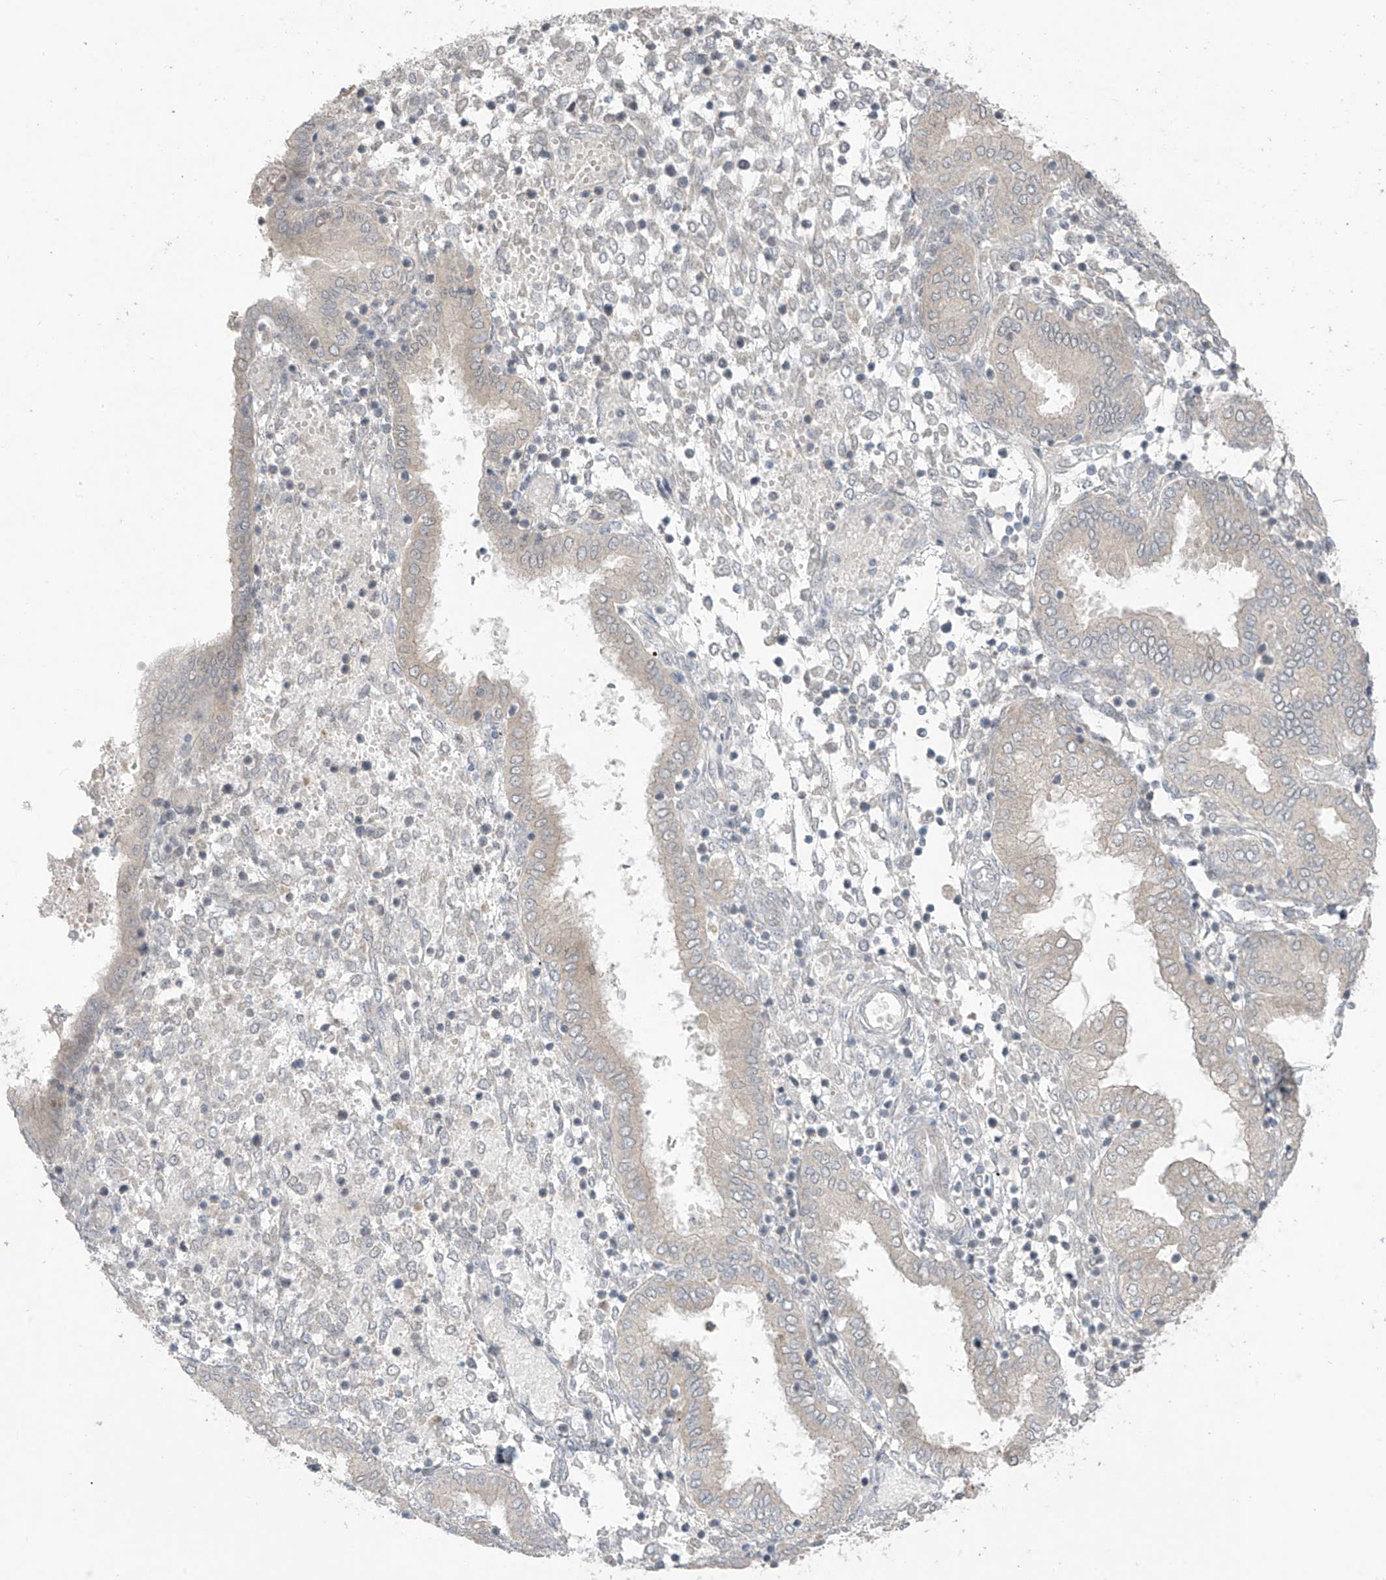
{"staining": {"intensity": "weak", "quantity": "<25%", "location": "nuclear"}, "tissue": "endometrium", "cell_type": "Cells in endometrial stroma", "image_type": "normal", "snomed": [{"axis": "morphology", "description": "Normal tissue, NOS"}, {"axis": "topography", "description": "Endometrium"}], "caption": "Cells in endometrial stroma show no significant staining in benign endometrium. The staining was performed using DAB (3,3'-diaminobenzidine) to visualize the protein expression in brown, while the nuclei were stained in blue with hematoxylin (Magnification: 20x).", "gene": "OGT", "patient": {"sex": "female", "age": 53}}